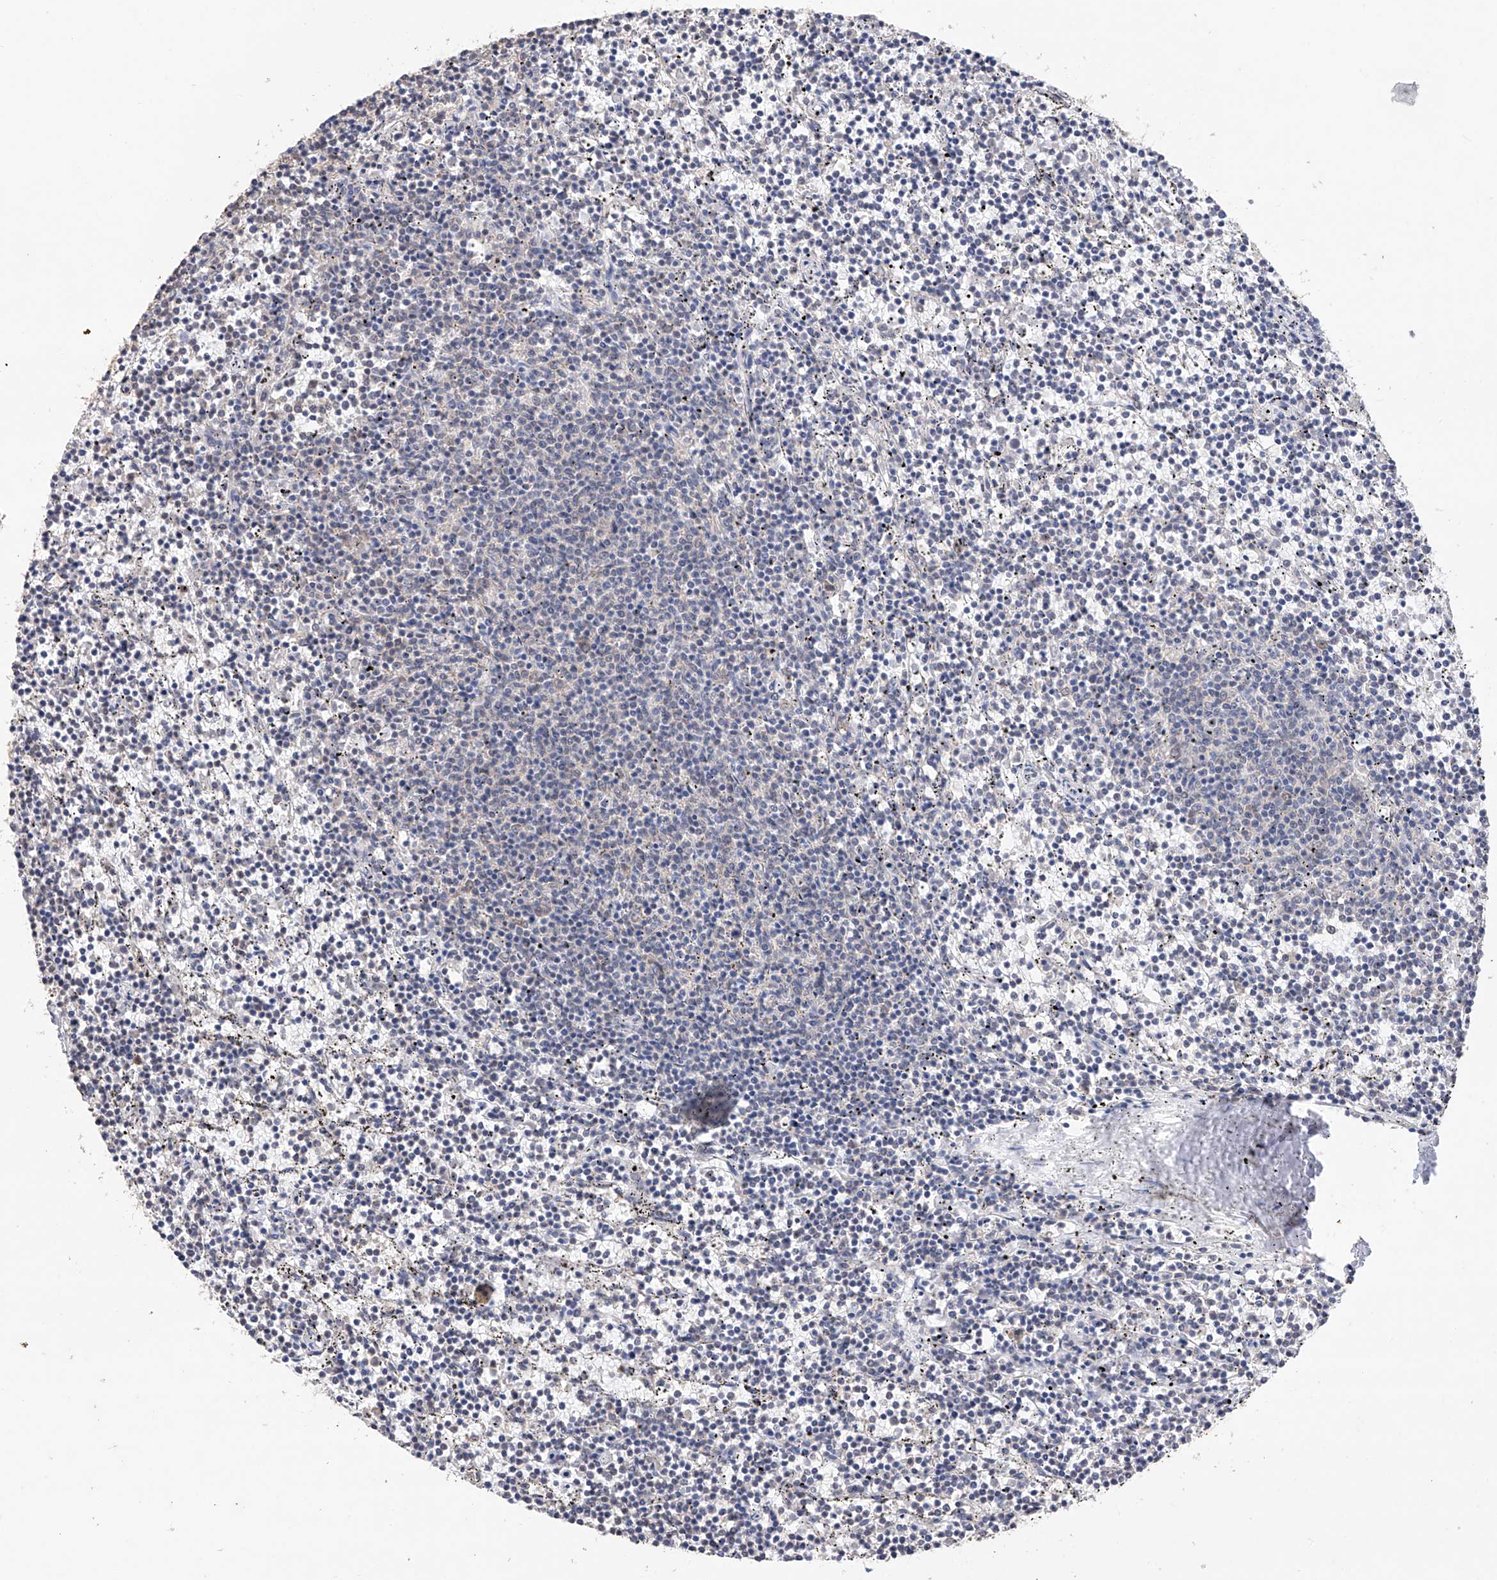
{"staining": {"intensity": "negative", "quantity": "none", "location": "none"}, "tissue": "lymphoma", "cell_type": "Tumor cells", "image_type": "cancer", "snomed": [{"axis": "morphology", "description": "Malignant lymphoma, non-Hodgkin's type, Low grade"}, {"axis": "topography", "description": "Spleen"}], "caption": "Immunohistochemistry (IHC) photomicrograph of neoplastic tissue: human malignant lymphoma, non-Hodgkin's type (low-grade) stained with DAB reveals no significant protein positivity in tumor cells. (Immunohistochemistry, brightfield microscopy, high magnification).", "gene": "DMAP1", "patient": {"sex": "female", "age": 50}}